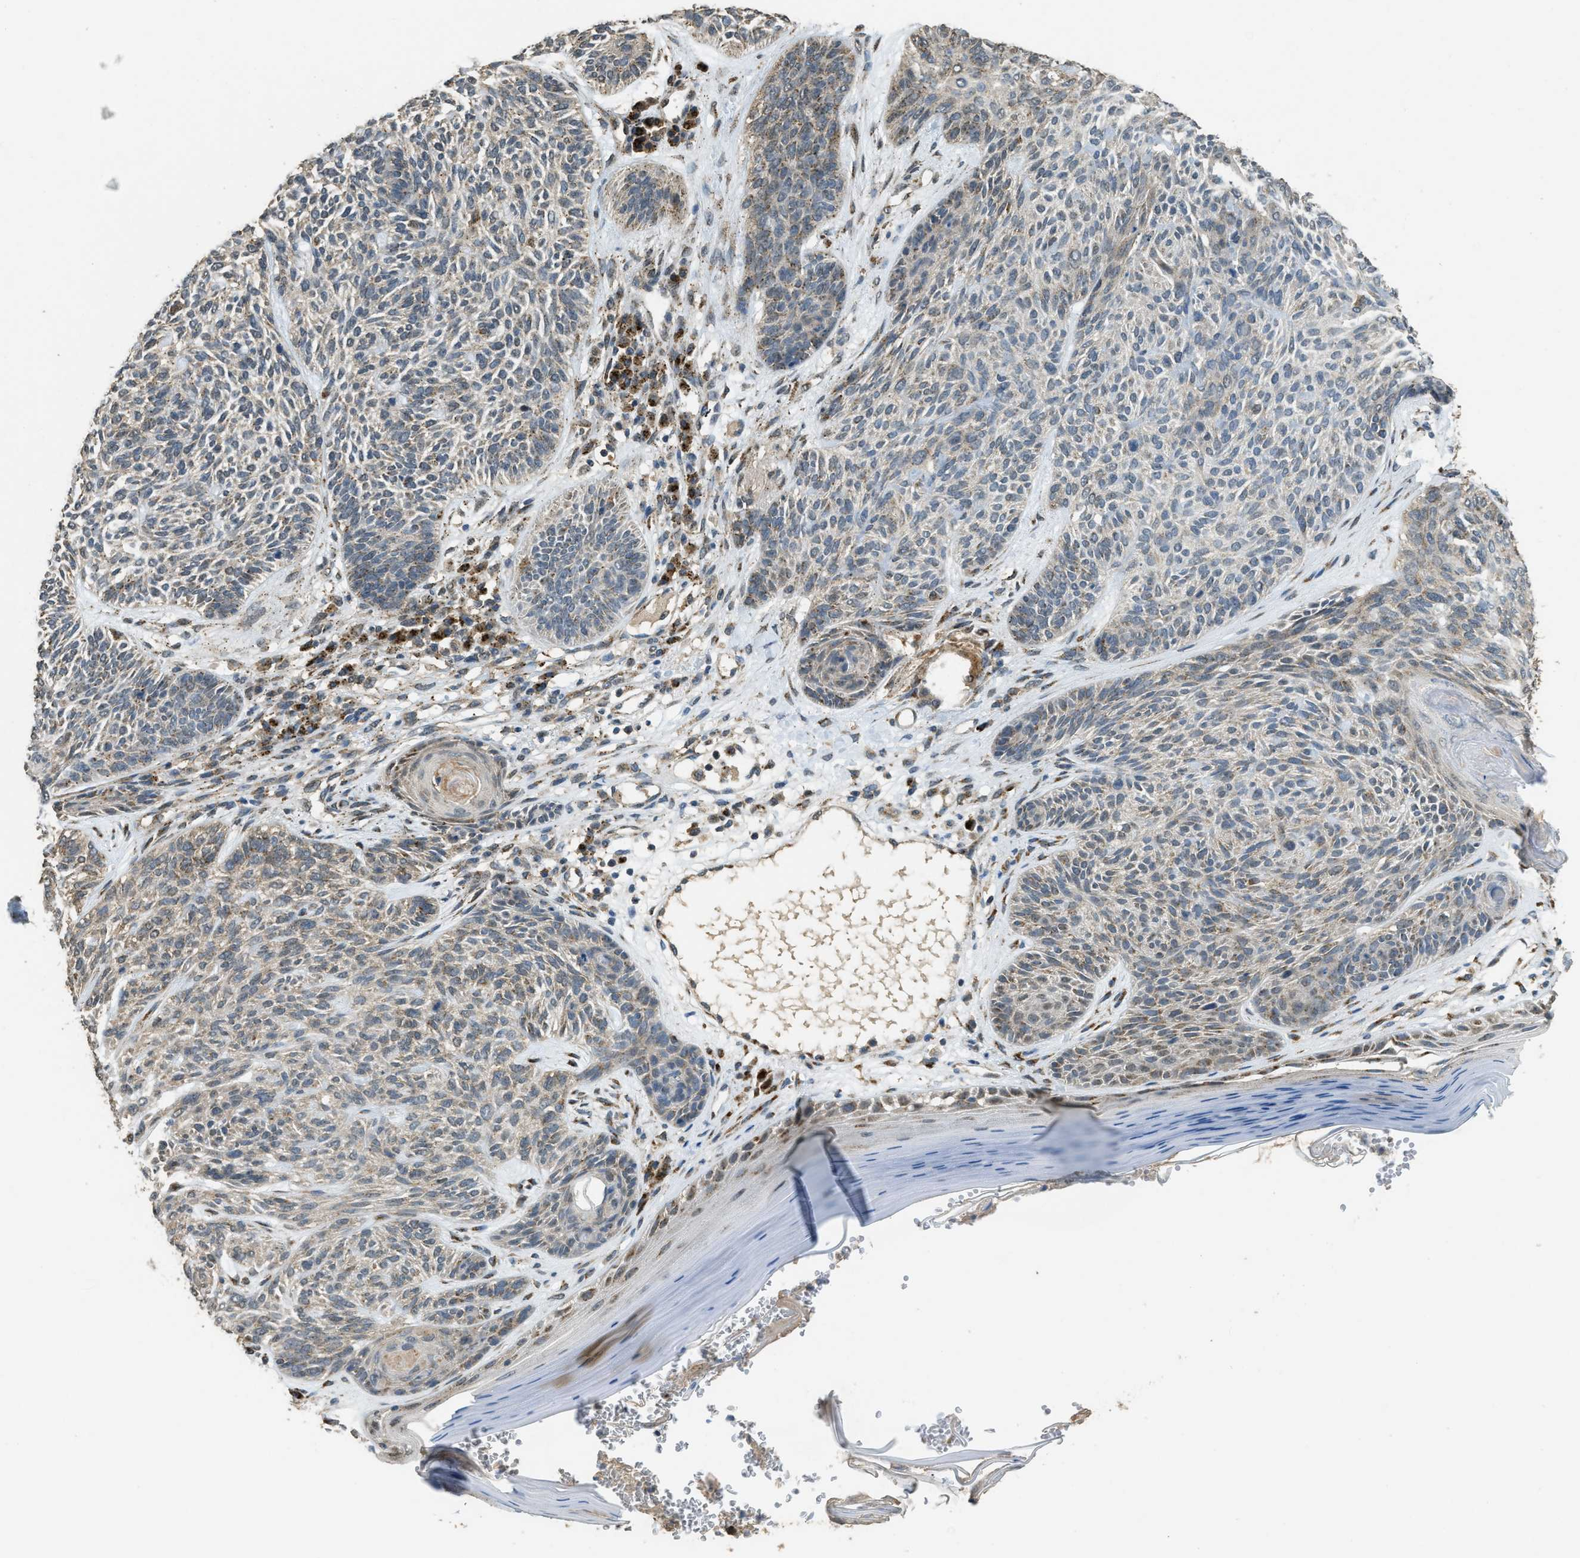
{"staining": {"intensity": "moderate", "quantity": "25%-75%", "location": "cytoplasmic/membranous"}, "tissue": "skin cancer", "cell_type": "Tumor cells", "image_type": "cancer", "snomed": [{"axis": "morphology", "description": "Basal cell carcinoma"}, {"axis": "topography", "description": "Skin"}], "caption": "Skin cancer stained with a protein marker displays moderate staining in tumor cells.", "gene": "IPO7", "patient": {"sex": "male", "age": 55}}